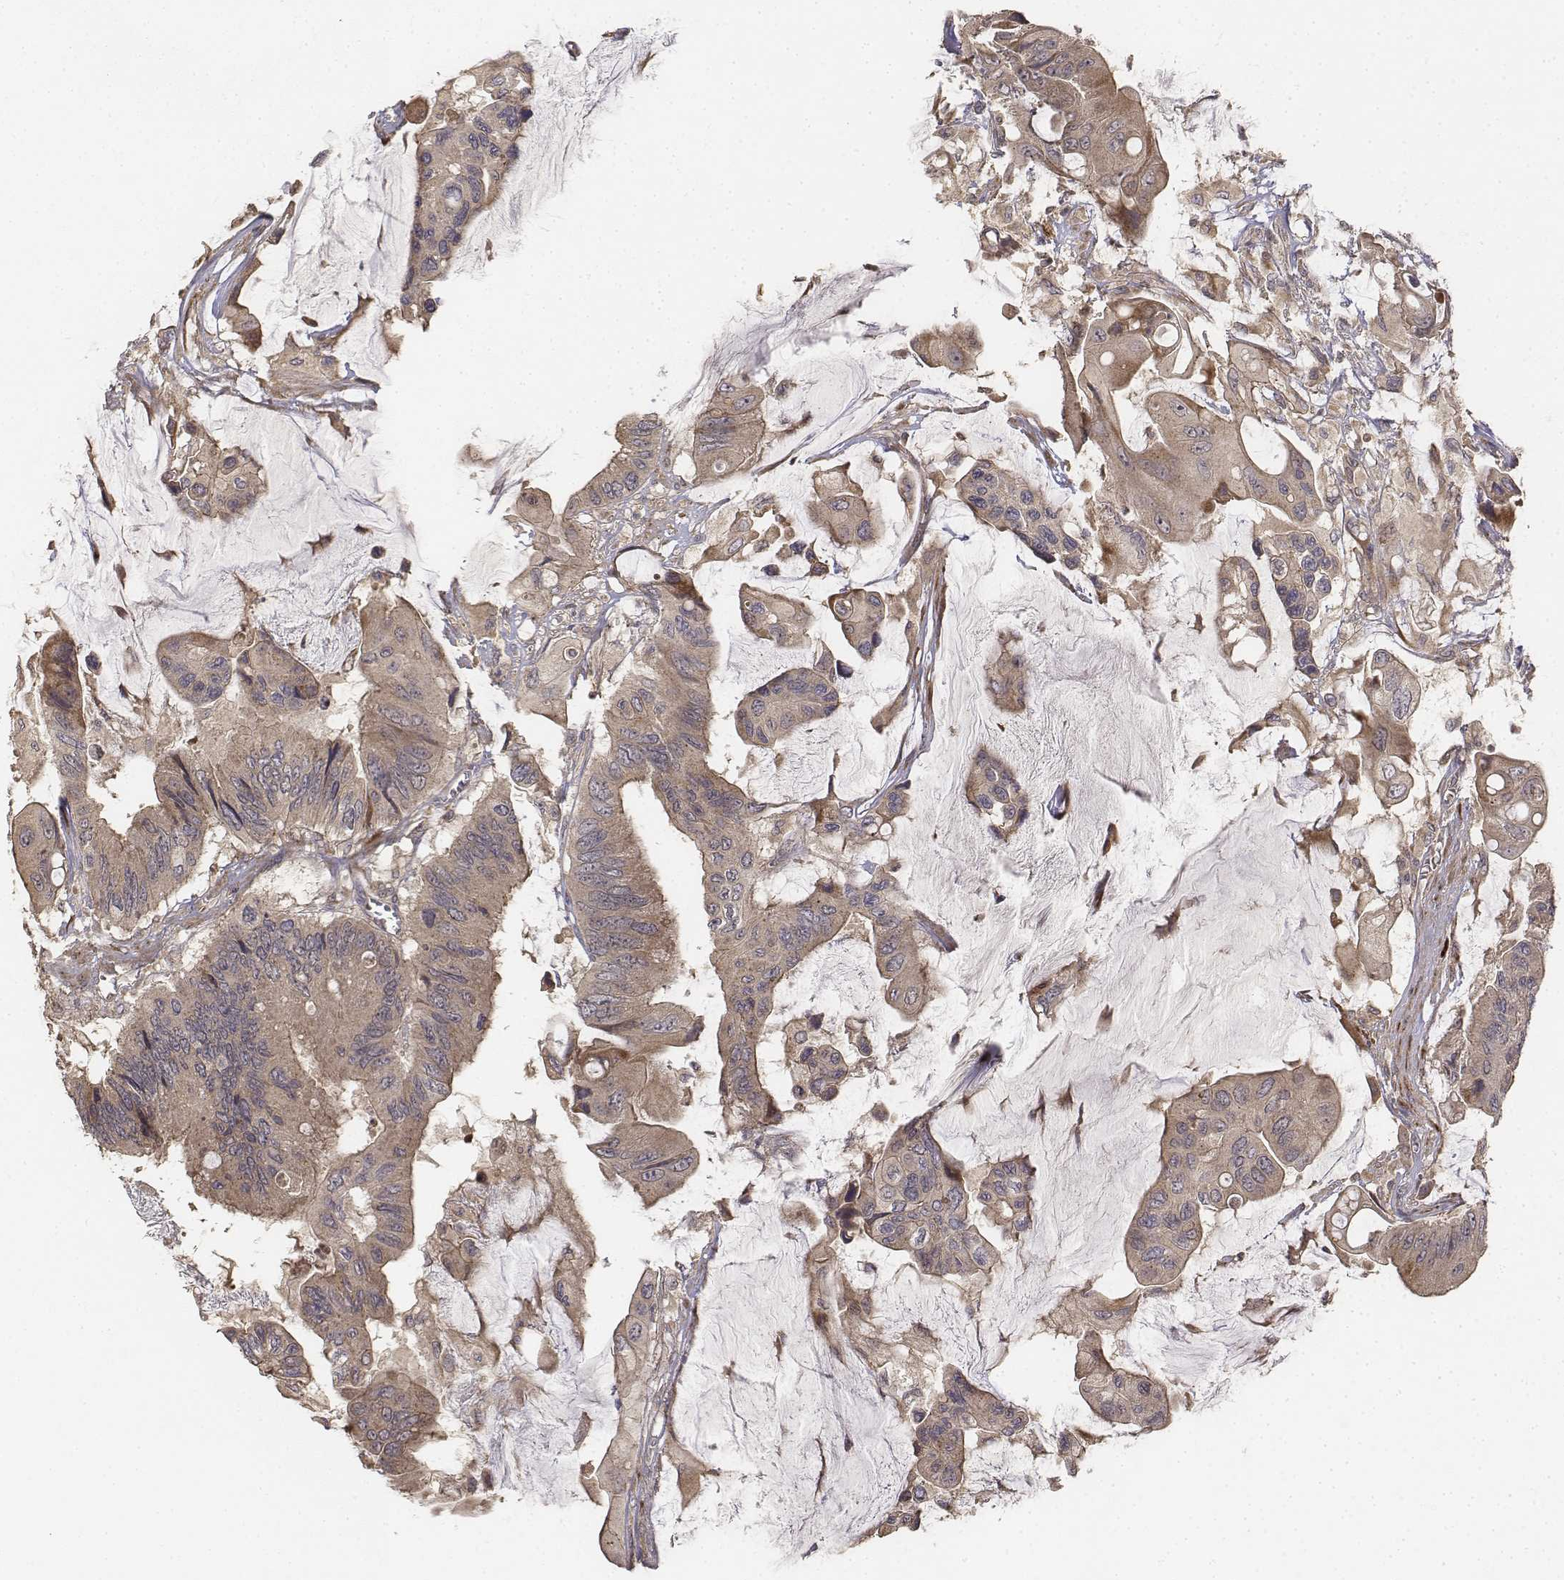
{"staining": {"intensity": "weak", "quantity": ">75%", "location": "cytoplasmic/membranous"}, "tissue": "colorectal cancer", "cell_type": "Tumor cells", "image_type": "cancer", "snomed": [{"axis": "morphology", "description": "Adenocarcinoma, NOS"}, {"axis": "topography", "description": "Rectum"}], "caption": "Tumor cells show low levels of weak cytoplasmic/membranous positivity in approximately >75% of cells in colorectal cancer.", "gene": "FBXO21", "patient": {"sex": "male", "age": 63}}